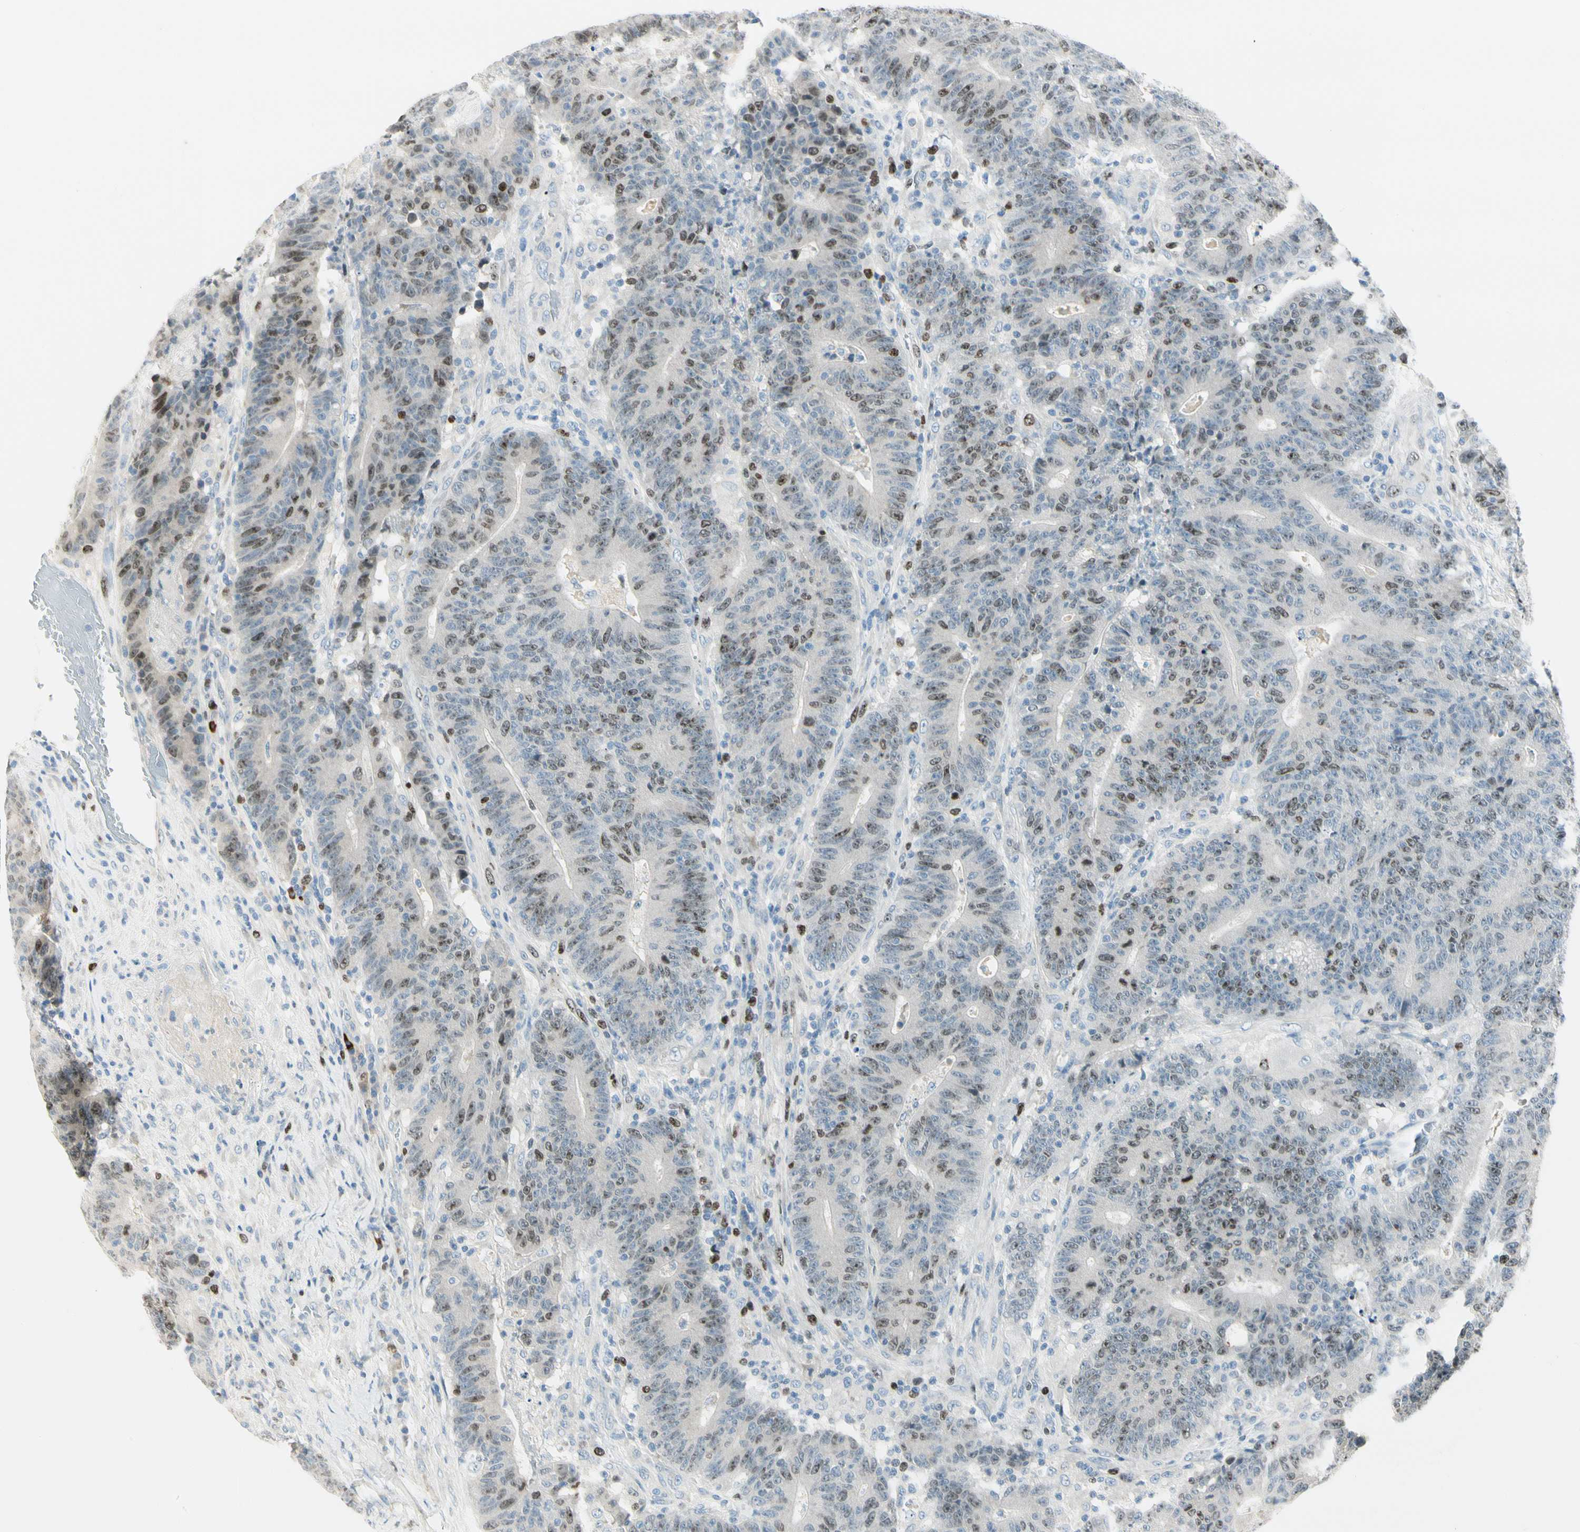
{"staining": {"intensity": "moderate", "quantity": "<25%", "location": "nuclear"}, "tissue": "colorectal cancer", "cell_type": "Tumor cells", "image_type": "cancer", "snomed": [{"axis": "morphology", "description": "Normal tissue, NOS"}, {"axis": "morphology", "description": "Adenocarcinoma, NOS"}, {"axis": "topography", "description": "Colon"}], "caption": "Human colorectal cancer (adenocarcinoma) stained with a brown dye displays moderate nuclear positive positivity in about <25% of tumor cells.", "gene": "PITX1", "patient": {"sex": "female", "age": 75}}